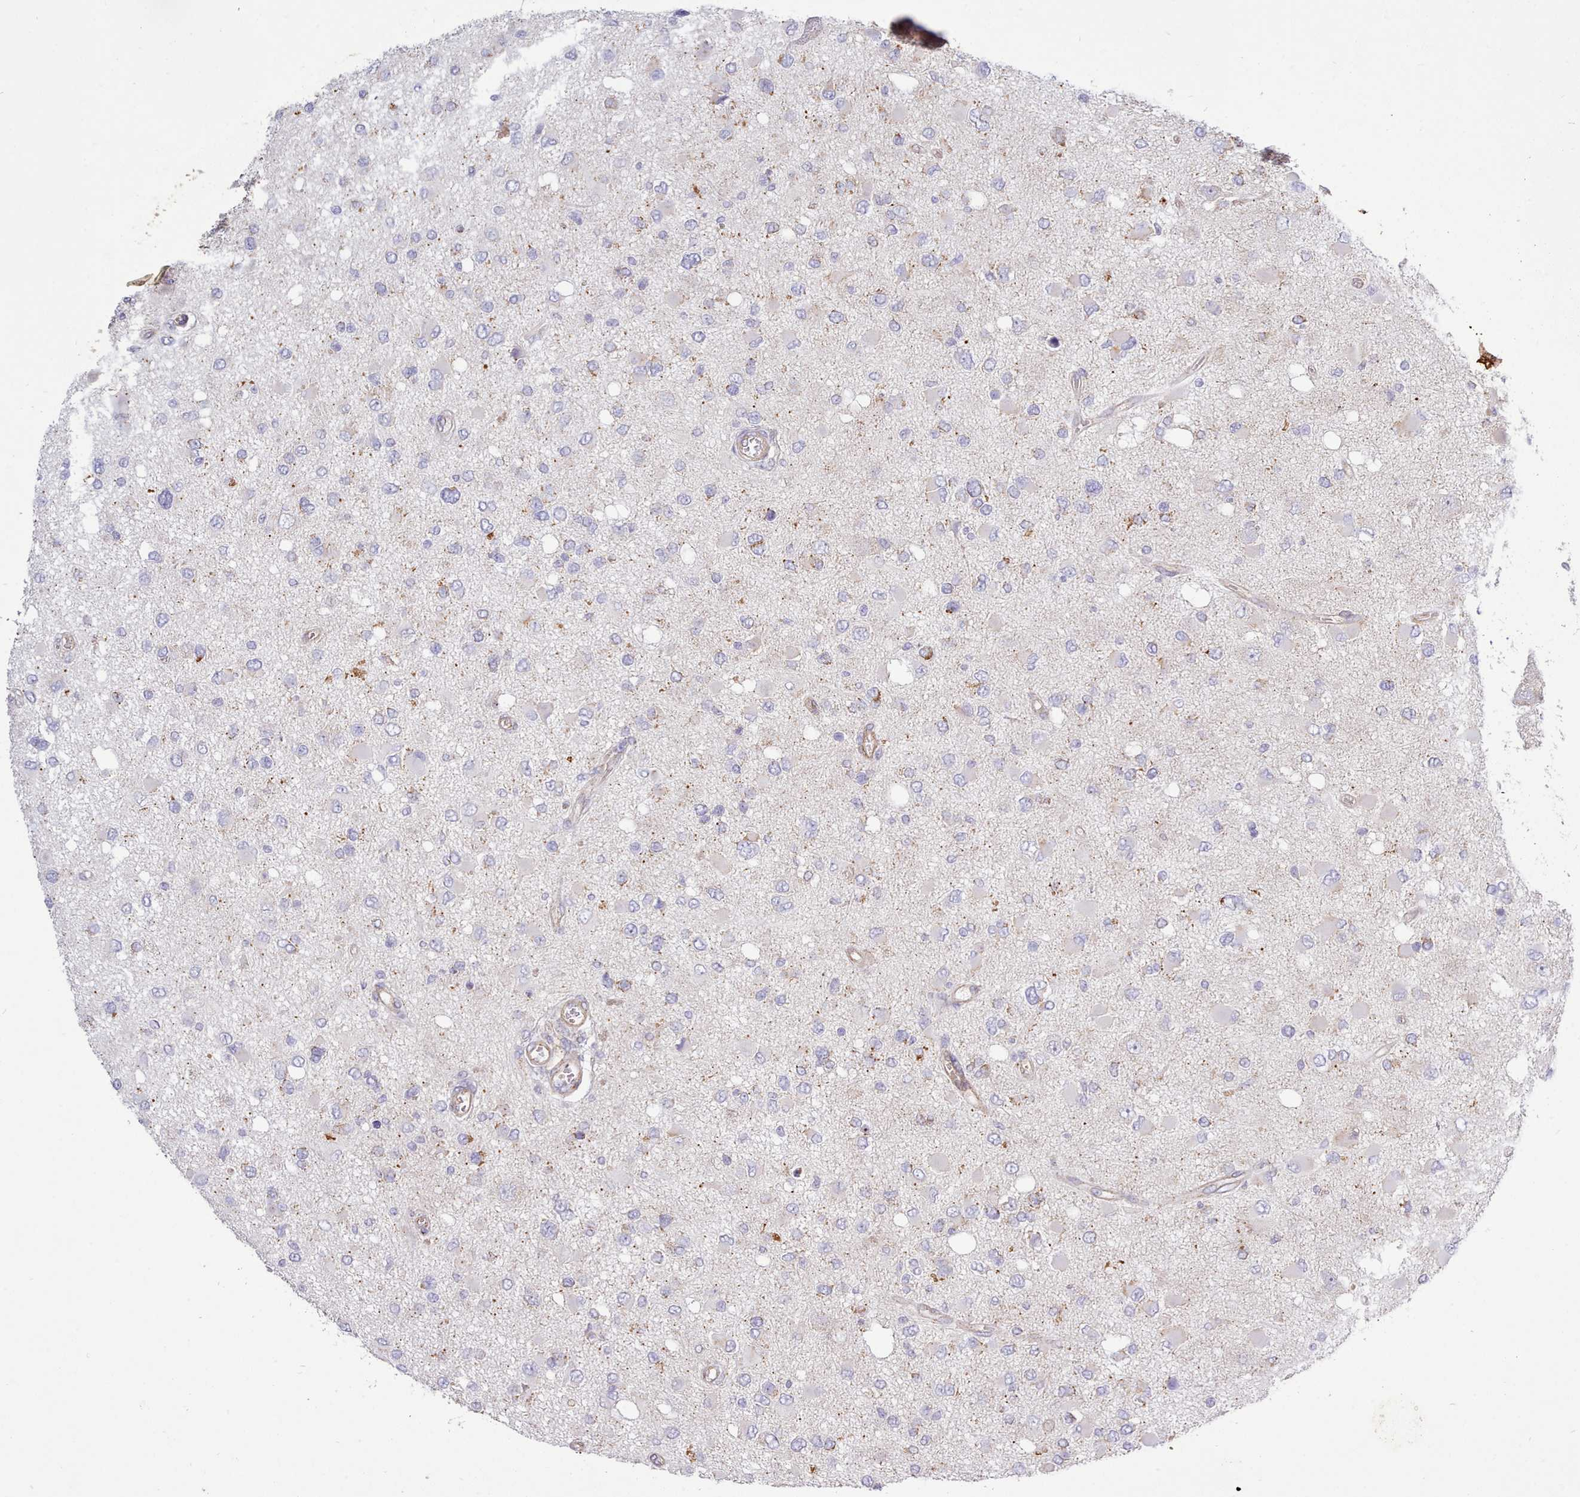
{"staining": {"intensity": "negative", "quantity": "none", "location": "none"}, "tissue": "glioma", "cell_type": "Tumor cells", "image_type": "cancer", "snomed": [{"axis": "morphology", "description": "Glioma, malignant, High grade"}, {"axis": "topography", "description": "Brain"}], "caption": "A photomicrograph of human glioma is negative for staining in tumor cells.", "gene": "MRPL21", "patient": {"sex": "male", "age": 53}}